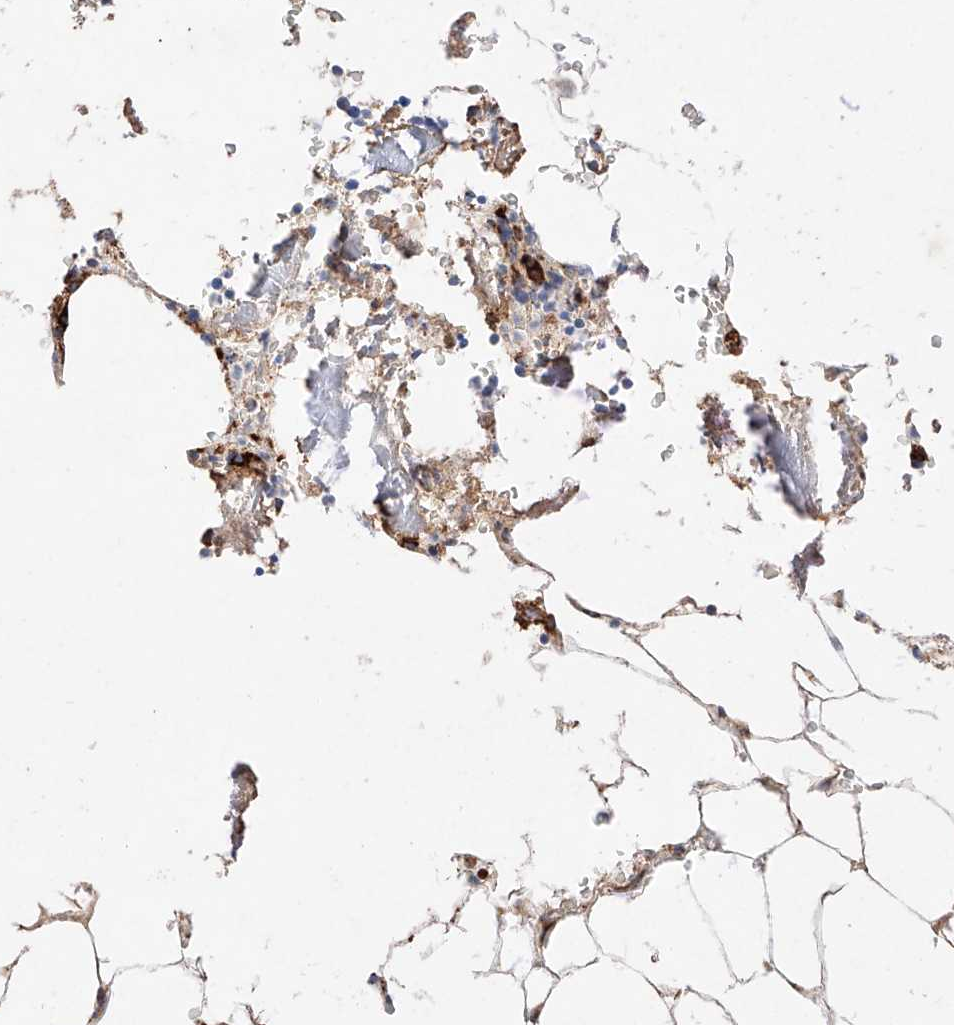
{"staining": {"intensity": "strong", "quantity": "<25%", "location": "cytoplasmic/membranous"}, "tissue": "bone marrow", "cell_type": "Hematopoietic cells", "image_type": "normal", "snomed": [{"axis": "morphology", "description": "Normal tissue, NOS"}, {"axis": "topography", "description": "Bone marrow"}], "caption": "Immunohistochemistry image of unremarkable bone marrow stained for a protein (brown), which displays medium levels of strong cytoplasmic/membranous positivity in approximately <25% of hematopoietic cells.", "gene": "ATP9B", "patient": {"sex": "male", "age": 70}}